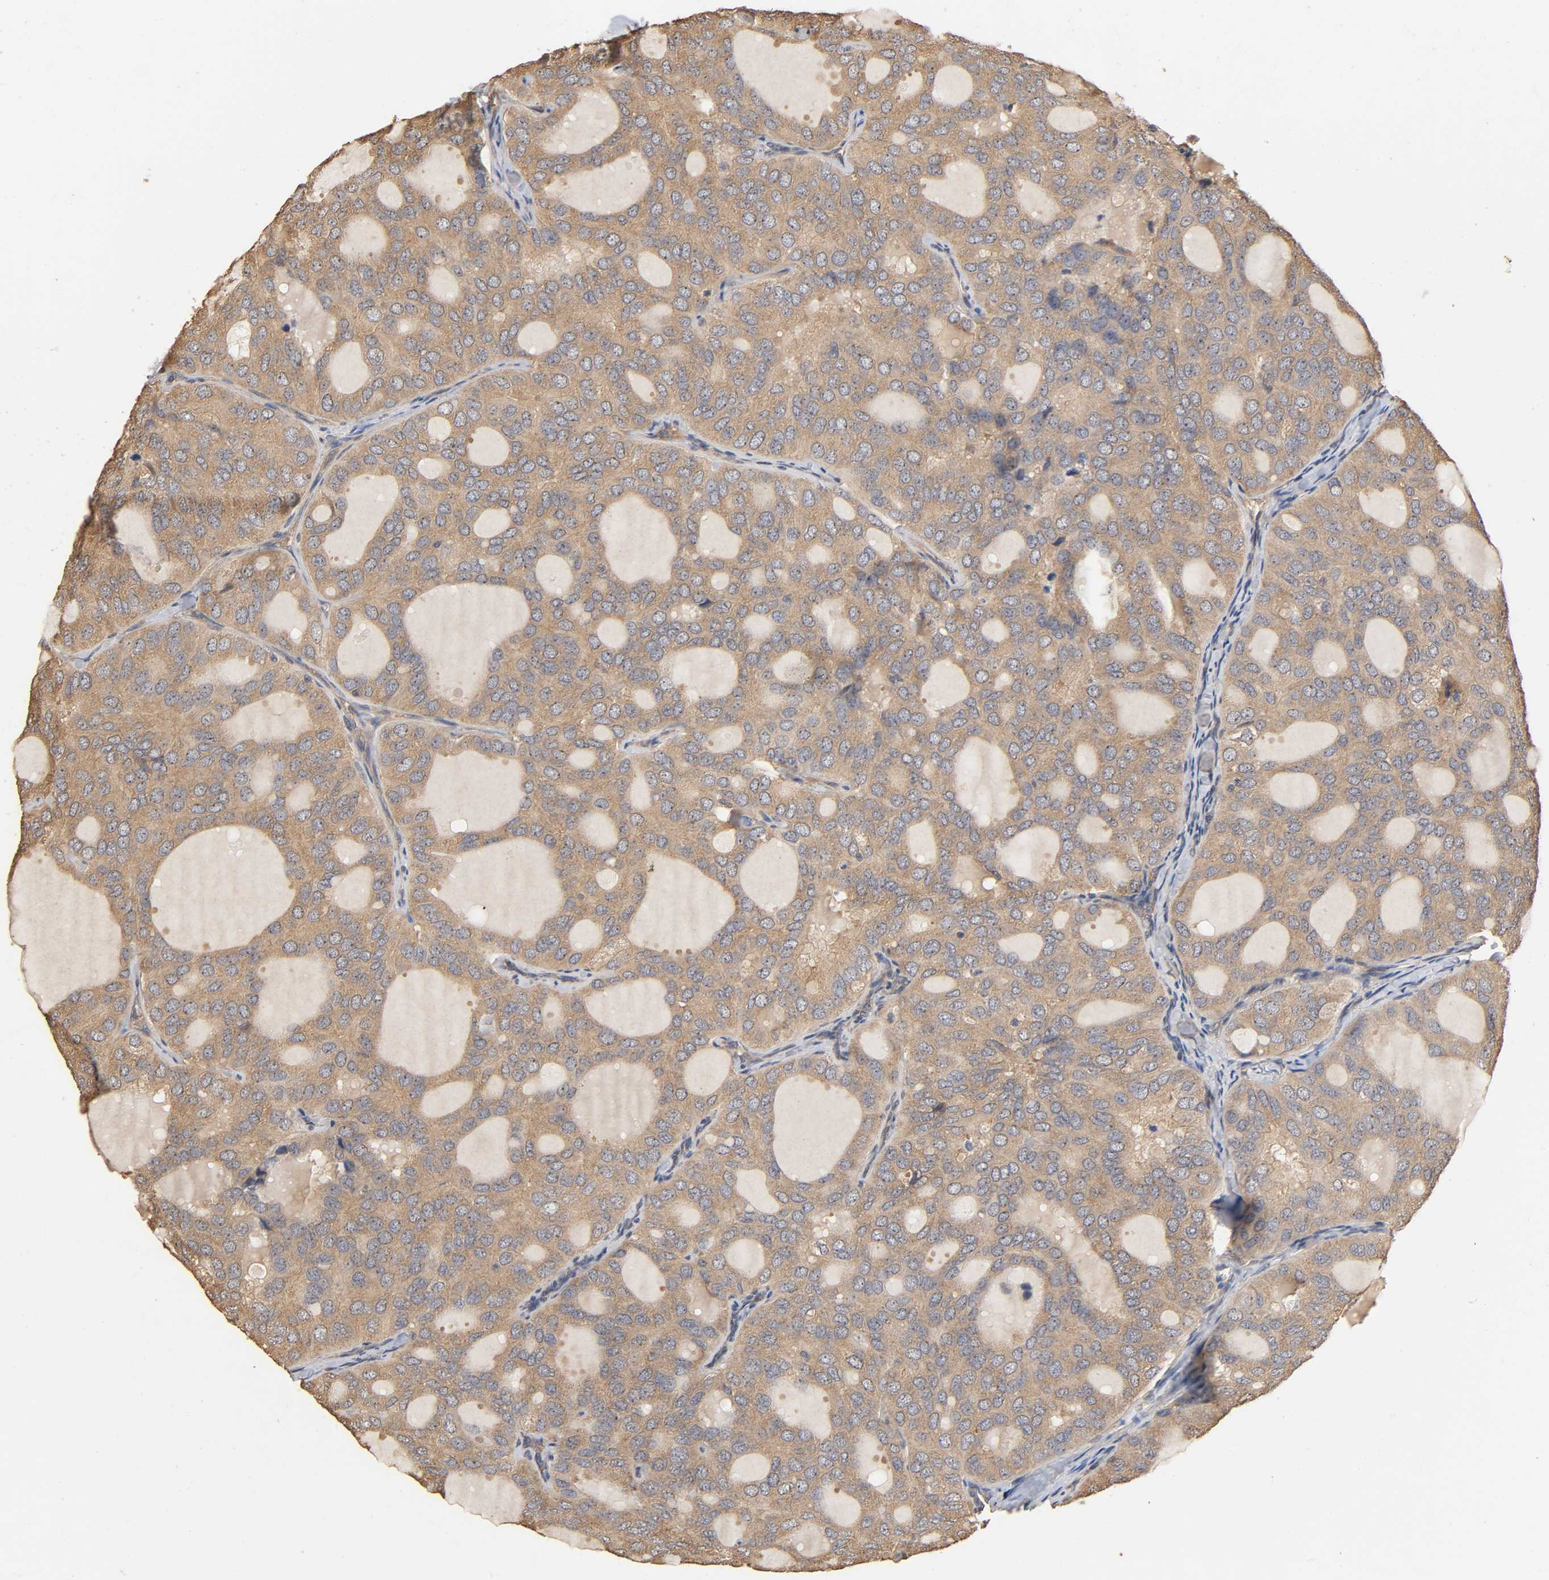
{"staining": {"intensity": "weak", "quantity": ">75%", "location": "cytoplasmic/membranous"}, "tissue": "thyroid cancer", "cell_type": "Tumor cells", "image_type": "cancer", "snomed": [{"axis": "morphology", "description": "Follicular adenoma carcinoma, NOS"}, {"axis": "topography", "description": "Thyroid gland"}], "caption": "Approximately >75% of tumor cells in thyroid cancer display weak cytoplasmic/membranous protein staining as visualized by brown immunohistochemical staining.", "gene": "ARHGEF7", "patient": {"sex": "male", "age": 75}}